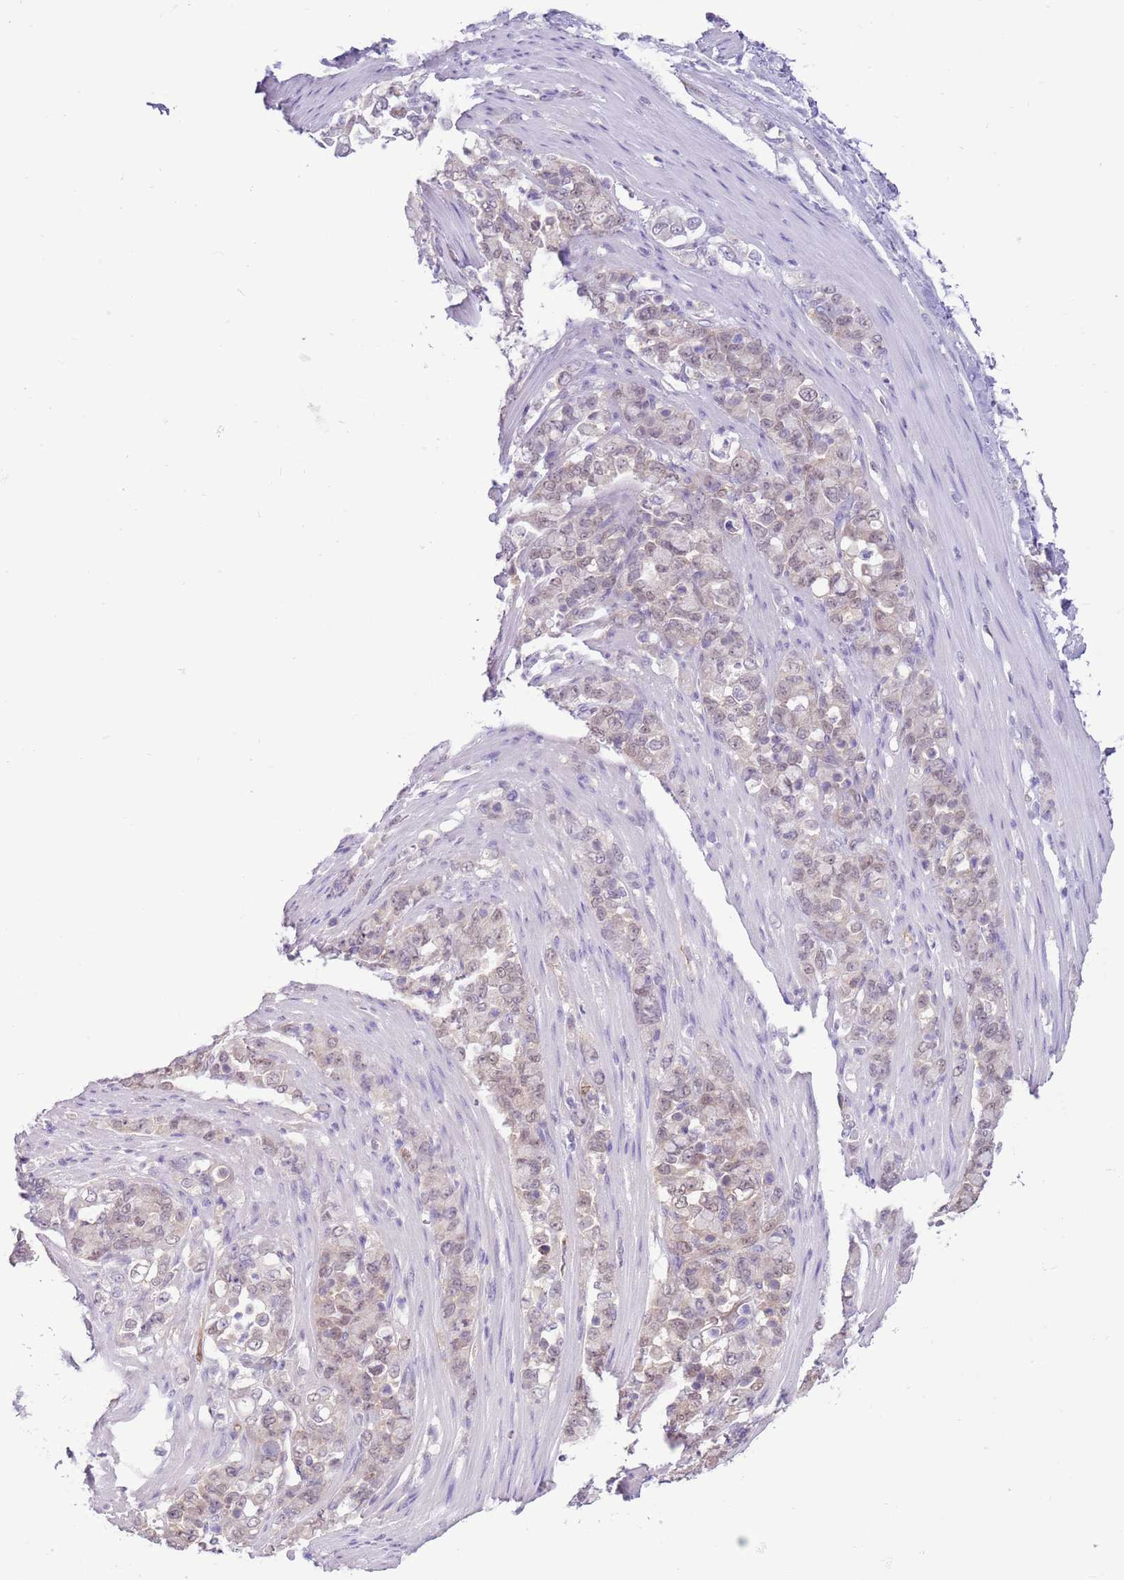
{"staining": {"intensity": "weak", "quantity": "25%-75%", "location": "nuclear"}, "tissue": "stomach cancer", "cell_type": "Tumor cells", "image_type": "cancer", "snomed": [{"axis": "morphology", "description": "Normal tissue, NOS"}, {"axis": "morphology", "description": "Adenocarcinoma, NOS"}, {"axis": "topography", "description": "Stomach"}], "caption": "Stomach cancer stained for a protein (brown) demonstrates weak nuclear positive positivity in approximately 25%-75% of tumor cells.", "gene": "DDI2", "patient": {"sex": "female", "age": 79}}